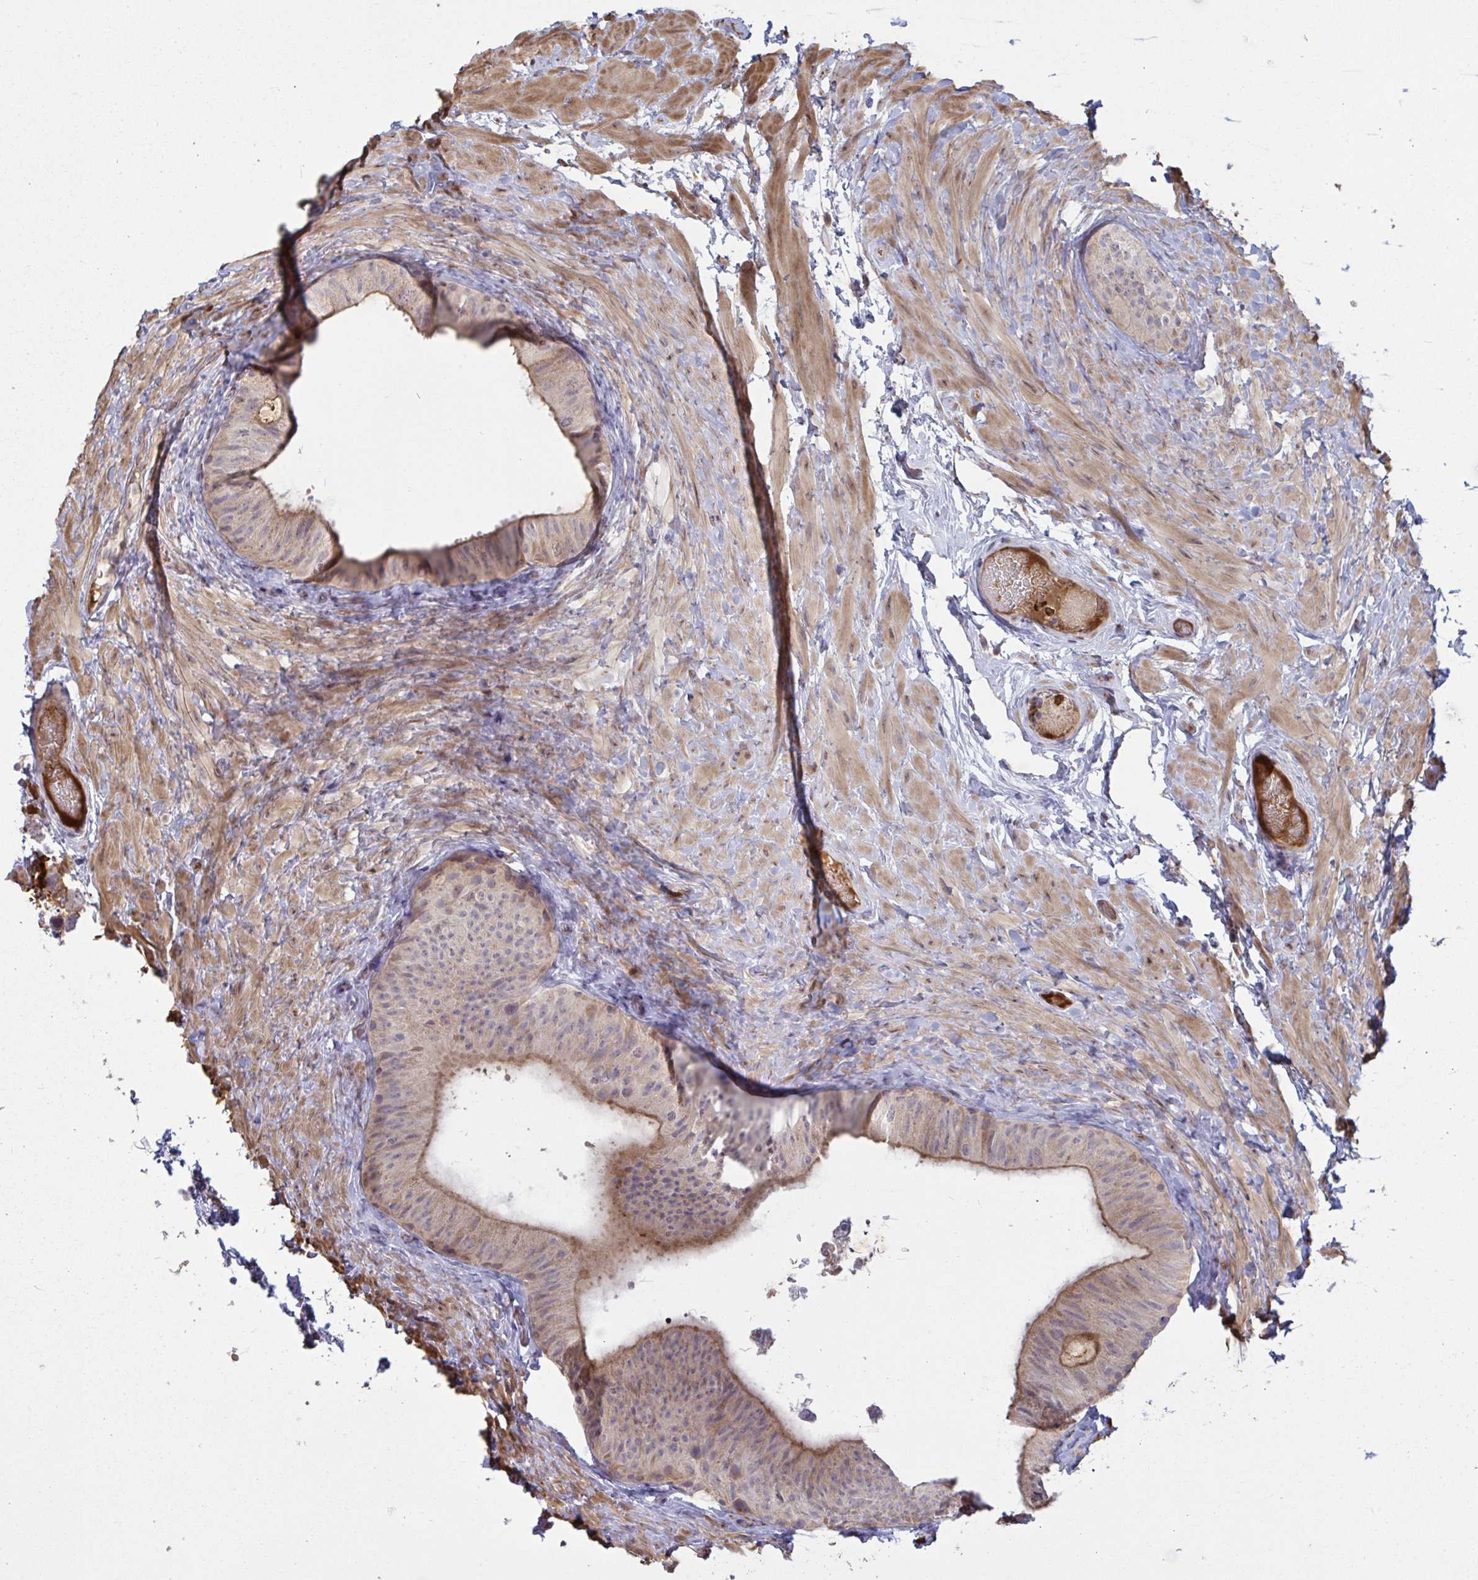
{"staining": {"intensity": "moderate", "quantity": ">75%", "location": "cytoplasmic/membranous"}, "tissue": "epididymis", "cell_type": "Glandular cells", "image_type": "normal", "snomed": [{"axis": "morphology", "description": "Normal tissue, NOS"}, {"axis": "topography", "description": "Epididymis, spermatic cord, NOS"}, {"axis": "topography", "description": "Epididymis"}], "caption": "Benign epididymis shows moderate cytoplasmic/membranous positivity in approximately >75% of glandular cells, visualized by immunohistochemistry. (DAB = brown stain, brightfield microscopy at high magnification).", "gene": "IL1R1", "patient": {"sex": "male", "age": 31}}